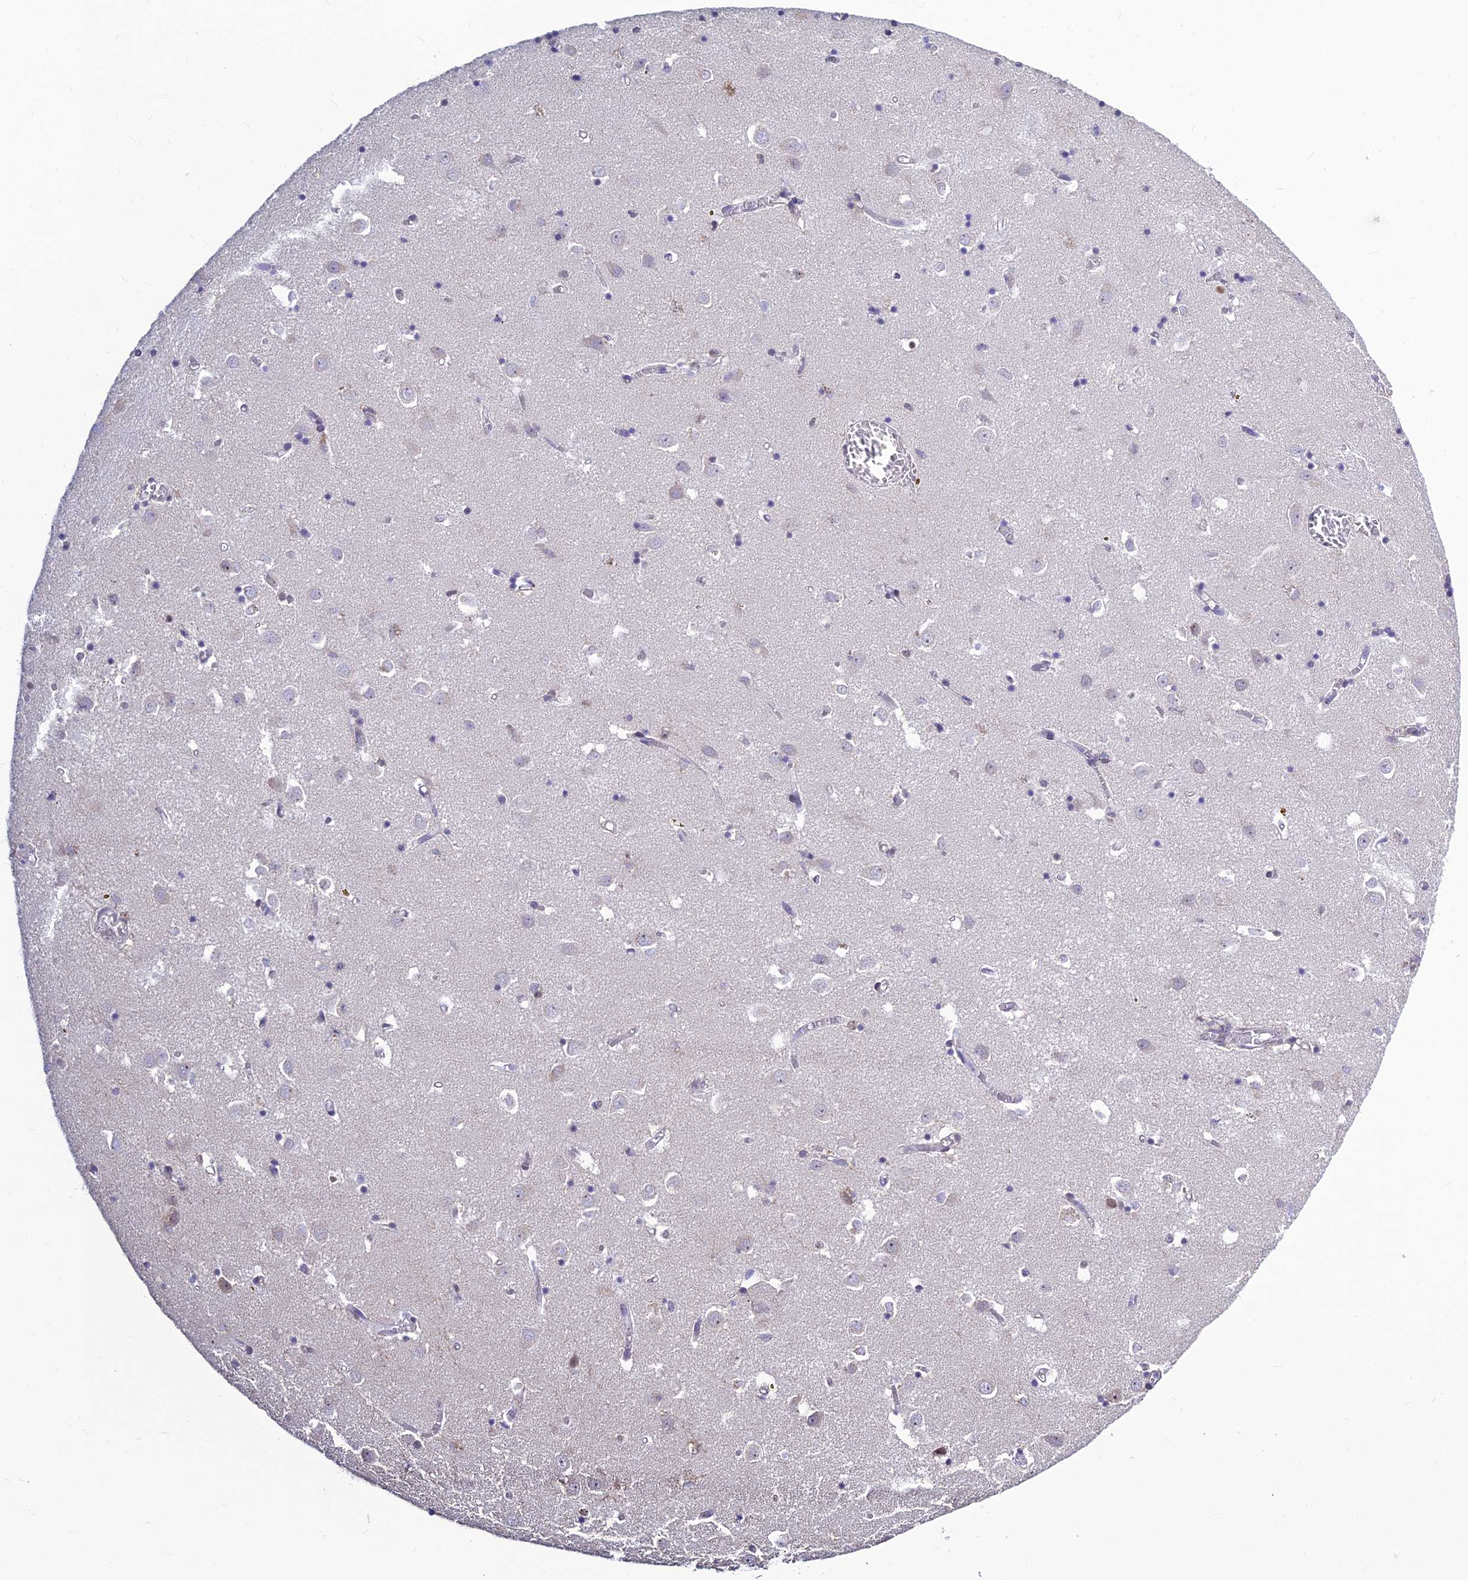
{"staining": {"intensity": "negative", "quantity": "none", "location": "none"}, "tissue": "caudate", "cell_type": "Glial cells", "image_type": "normal", "snomed": [{"axis": "morphology", "description": "Normal tissue, NOS"}, {"axis": "topography", "description": "Lateral ventricle wall"}], "caption": "High power microscopy photomicrograph of an immunohistochemistry histopathology image of benign caudate, revealing no significant expression in glial cells.", "gene": "POLR1G", "patient": {"sex": "male", "age": 70}}